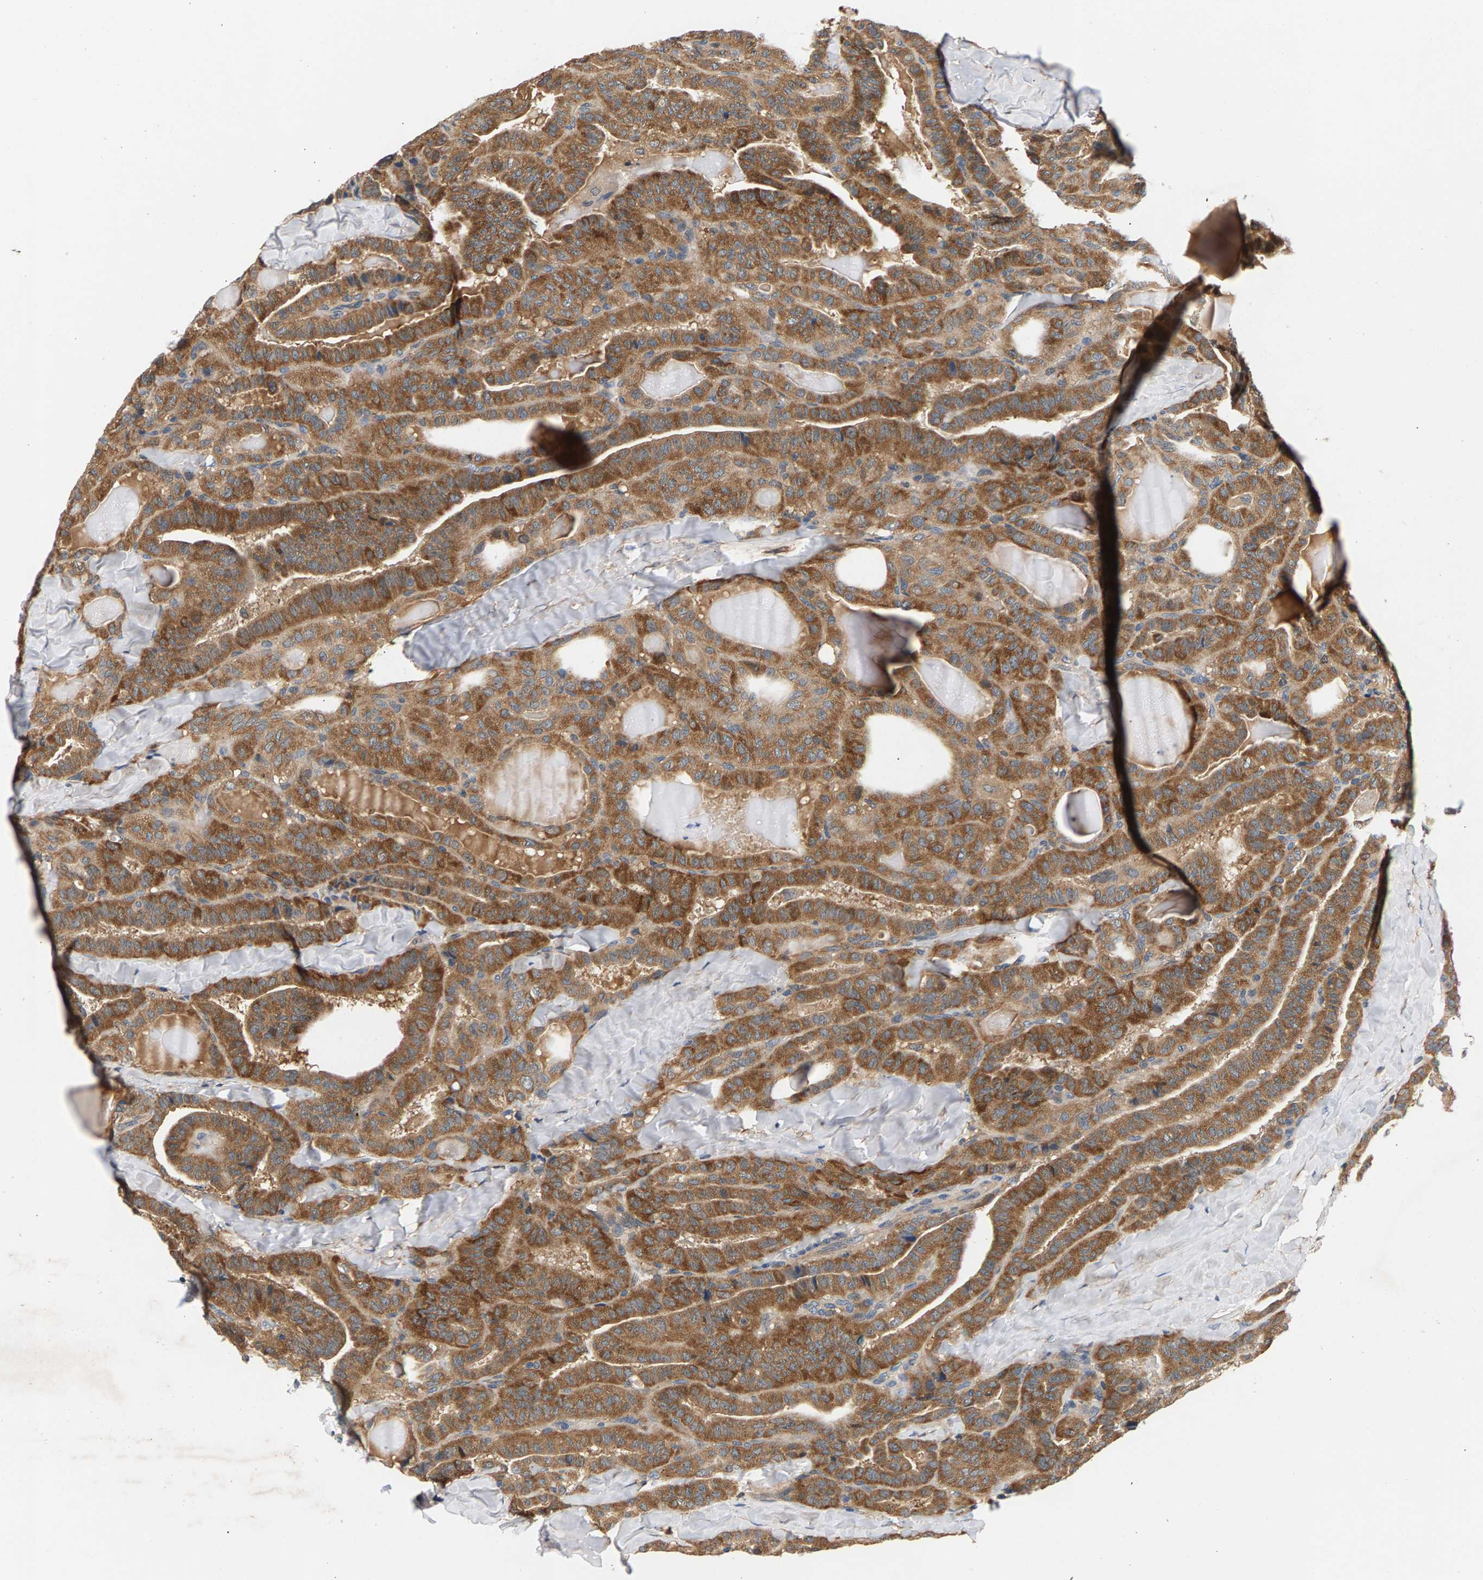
{"staining": {"intensity": "moderate", "quantity": ">75%", "location": "cytoplasmic/membranous"}, "tissue": "thyroid cancer", "cell_type": "Tumor cells", "image_type": "cancer", "snomed": [{"axis": "morphology", "description": "Papillary adenocarcinoma, NOS"}, {"axis": "topography", "description": "Thyroid gland"}], "caption": "Papillary adenocarcinoma (thyroid) stained with IHC displays moderate cytoplasmic/membranous expression in about >75% of tumor cells. The staining was performed using DAB, with brown indicating positive protein expression. Nuclei are stained blue with hematoxylin.", "gene": "FAM78A", "patient": {"sex": "male", "age": 77}}